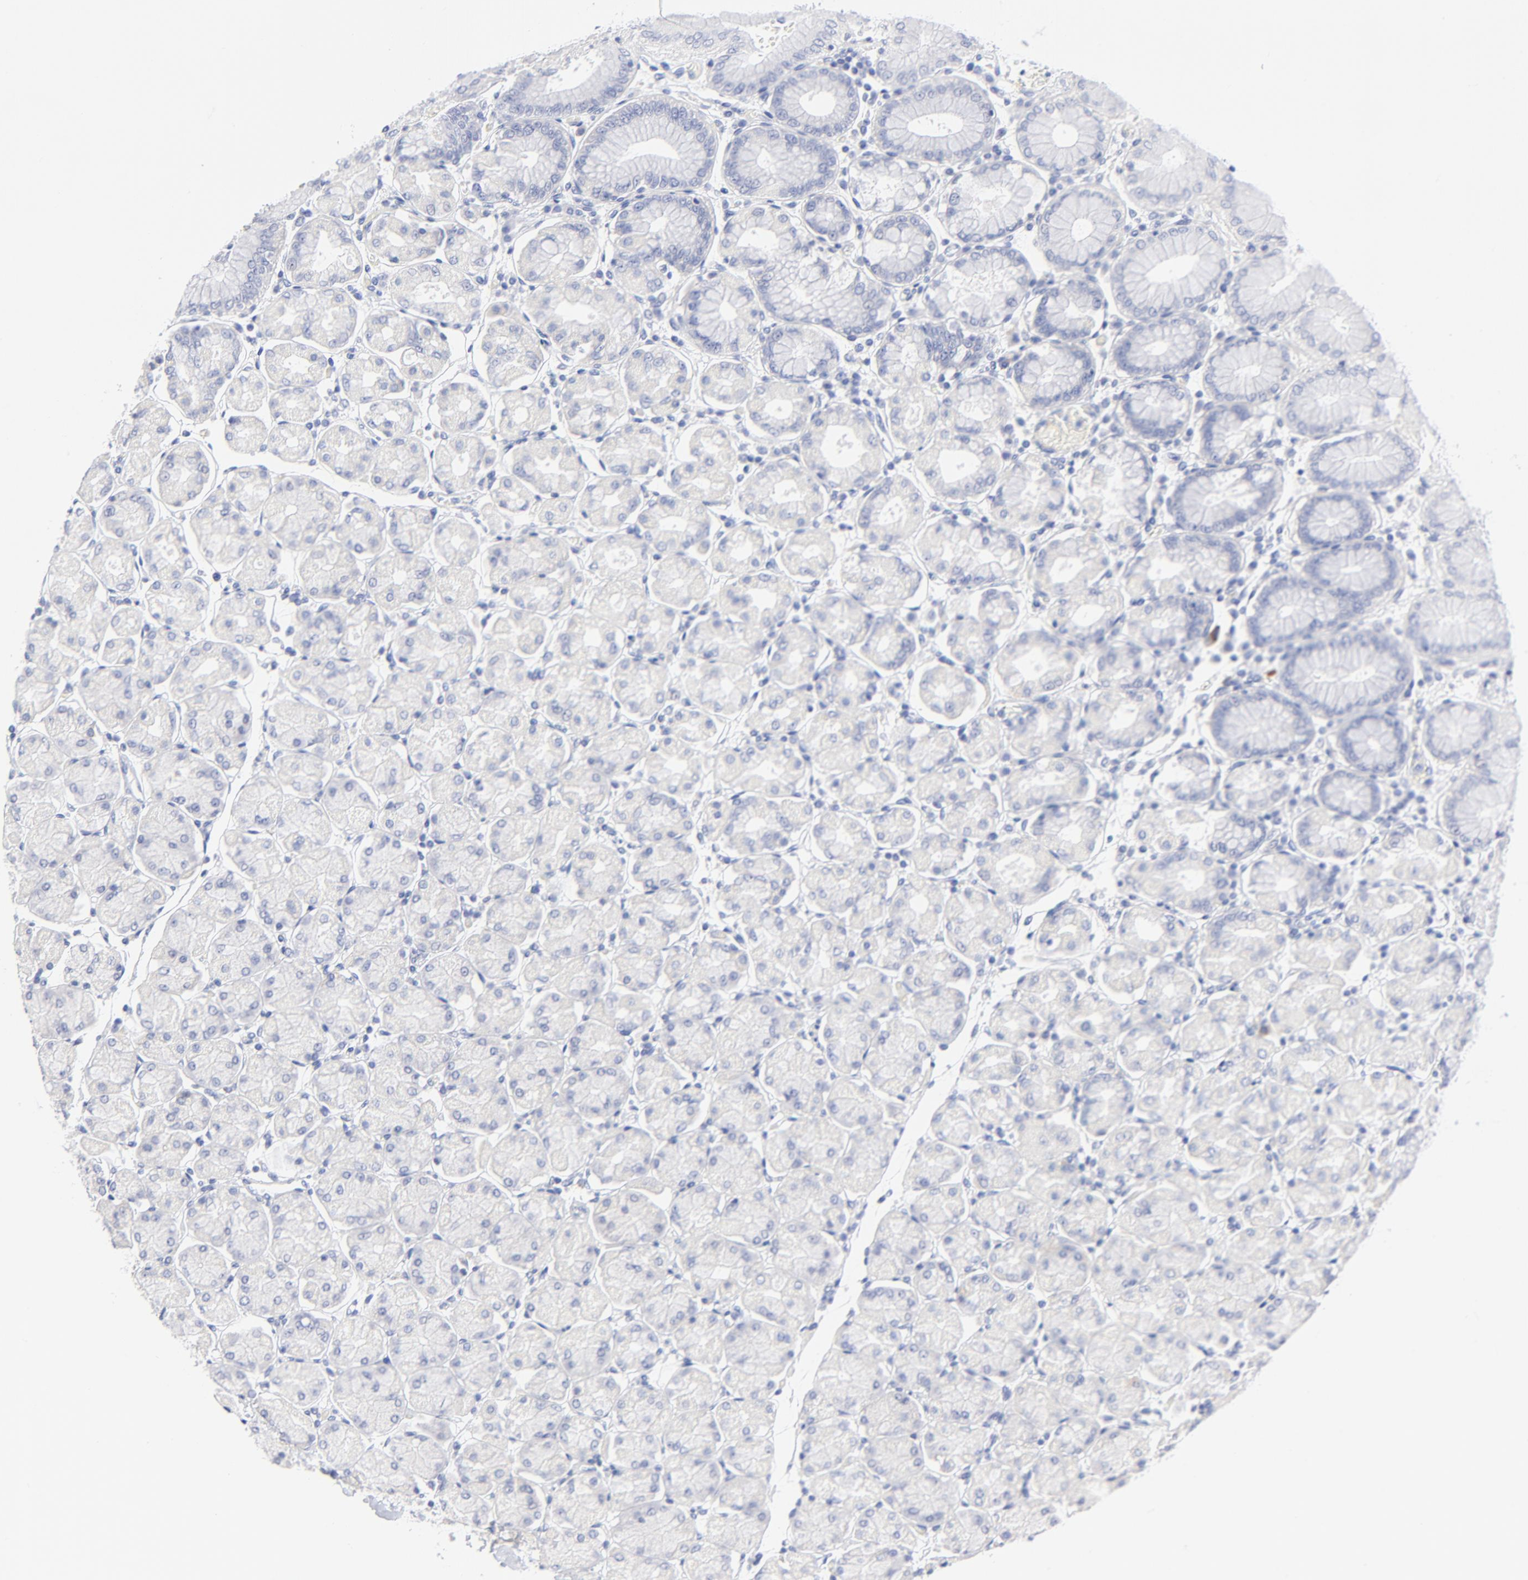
{"staining": {"intensity": "negative", "quantity": "none", "location": "none"}, "tissue": "stomach", "cell_type": "Glandular cells", "image_type": "normal", "snomed": [{"axis": "morphology", "description": "Normal tissue, NOS"}, {"axis": "topography", "description": "Stomach, upper"}, {"axis": "topography", "description": "Stomach"}], "caption": "Glandular cells show no significant protein positivity in benign stomach. (Brightfield microscopy of DAB (3,3'-diaminobenzidine) immunohistochemistry at high magnification).", "gene": "PSD3", "patient": {"sex": "male", "age": 76}}